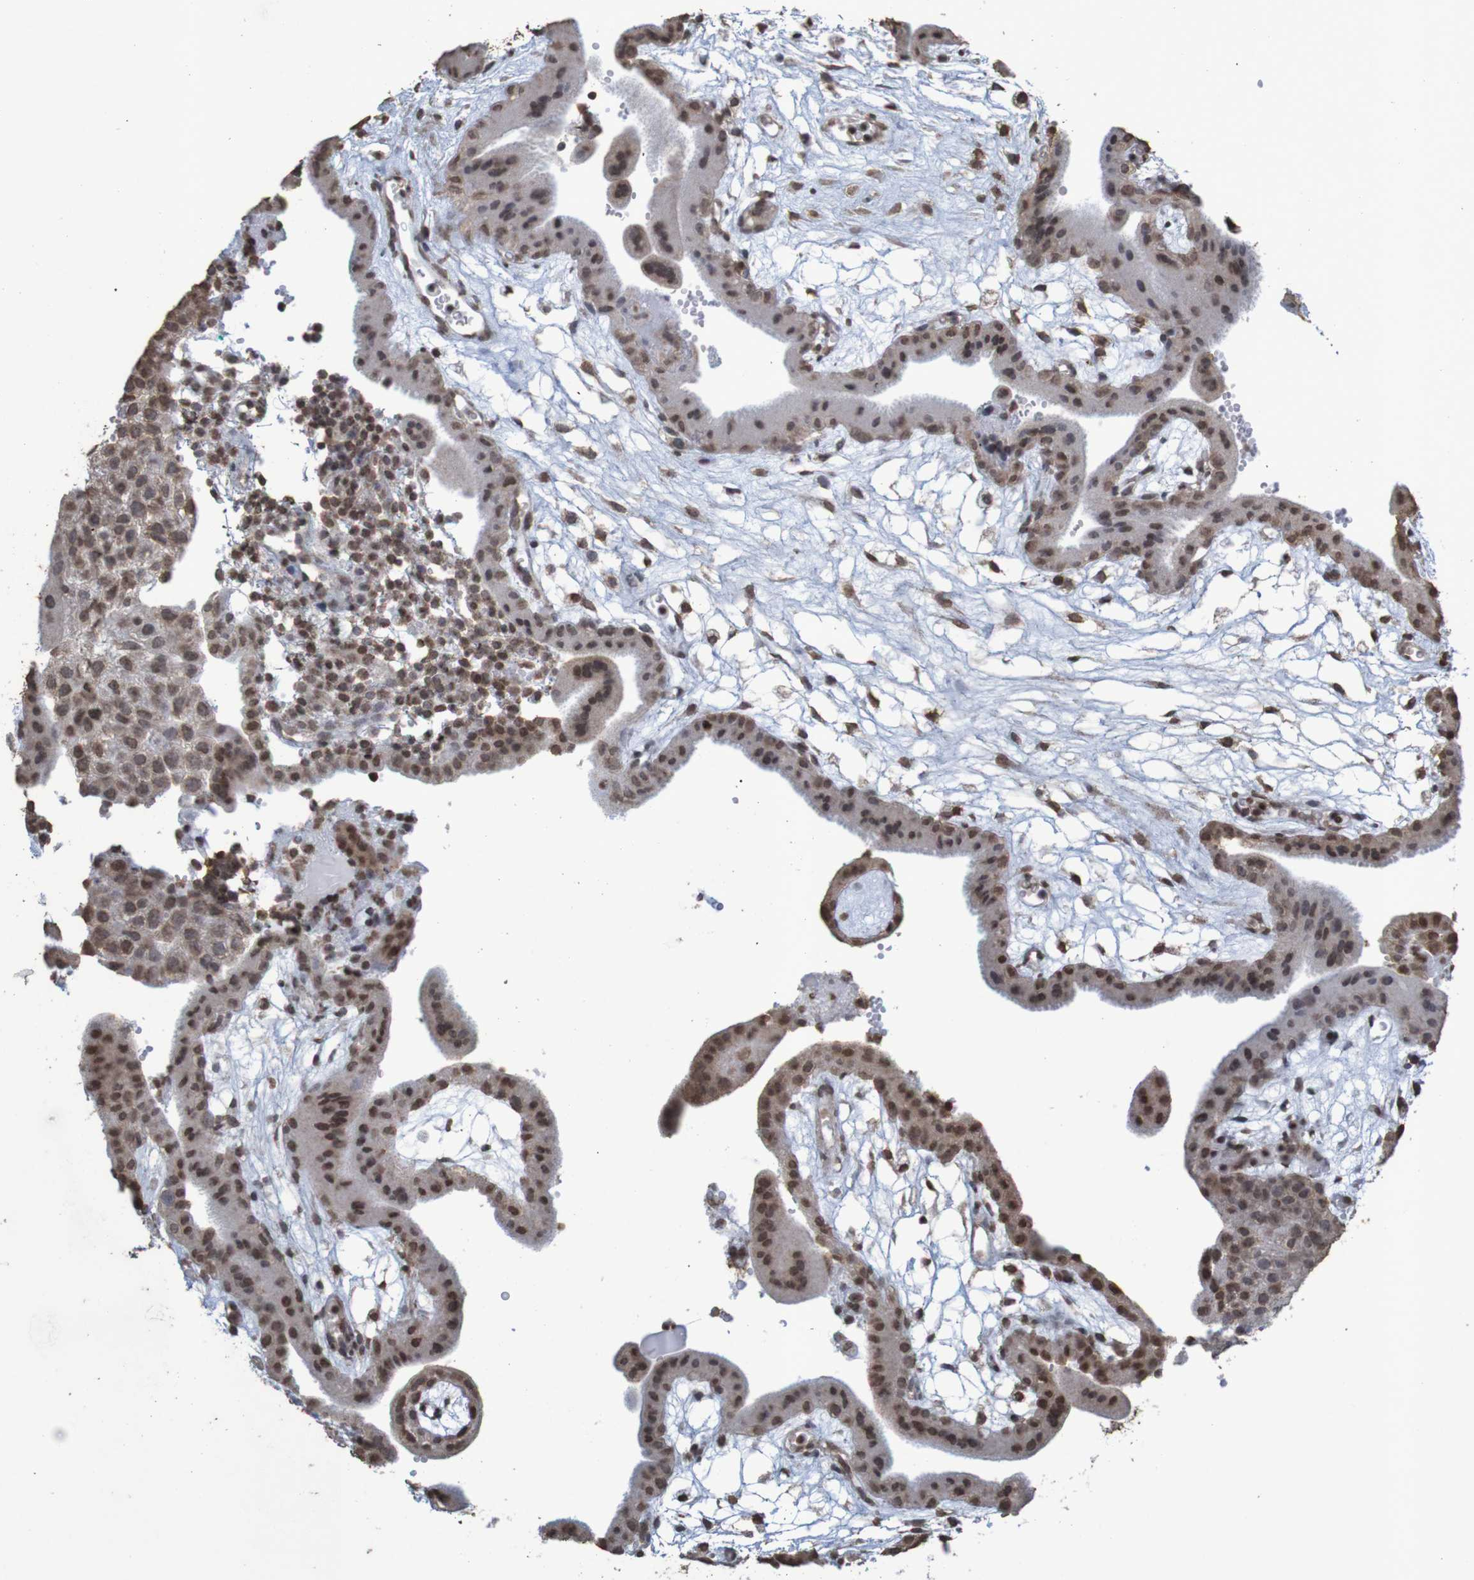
{"staining": {"intensity": "moderate", "quantity": ">75%", "location": "cytoplasmic/membranous,nuclear"}, "tissue": "placenta", "cell_type": "Decidual cells", "image_type": "normal", "snomed": [{"axis": "morphology", "description": "Normal tissue, NOS"}, {"axis": "topography", "description": "Placenta"}], "caption": "This is an image of immunohistochemistry (IHC) staining of unremarkable placenta, which shows moderate expression in the cytoplasmic/membranous,nuclear of decidual cells.", "gene": "GFI1", "patient": {"sex": "female", "age": 18}}